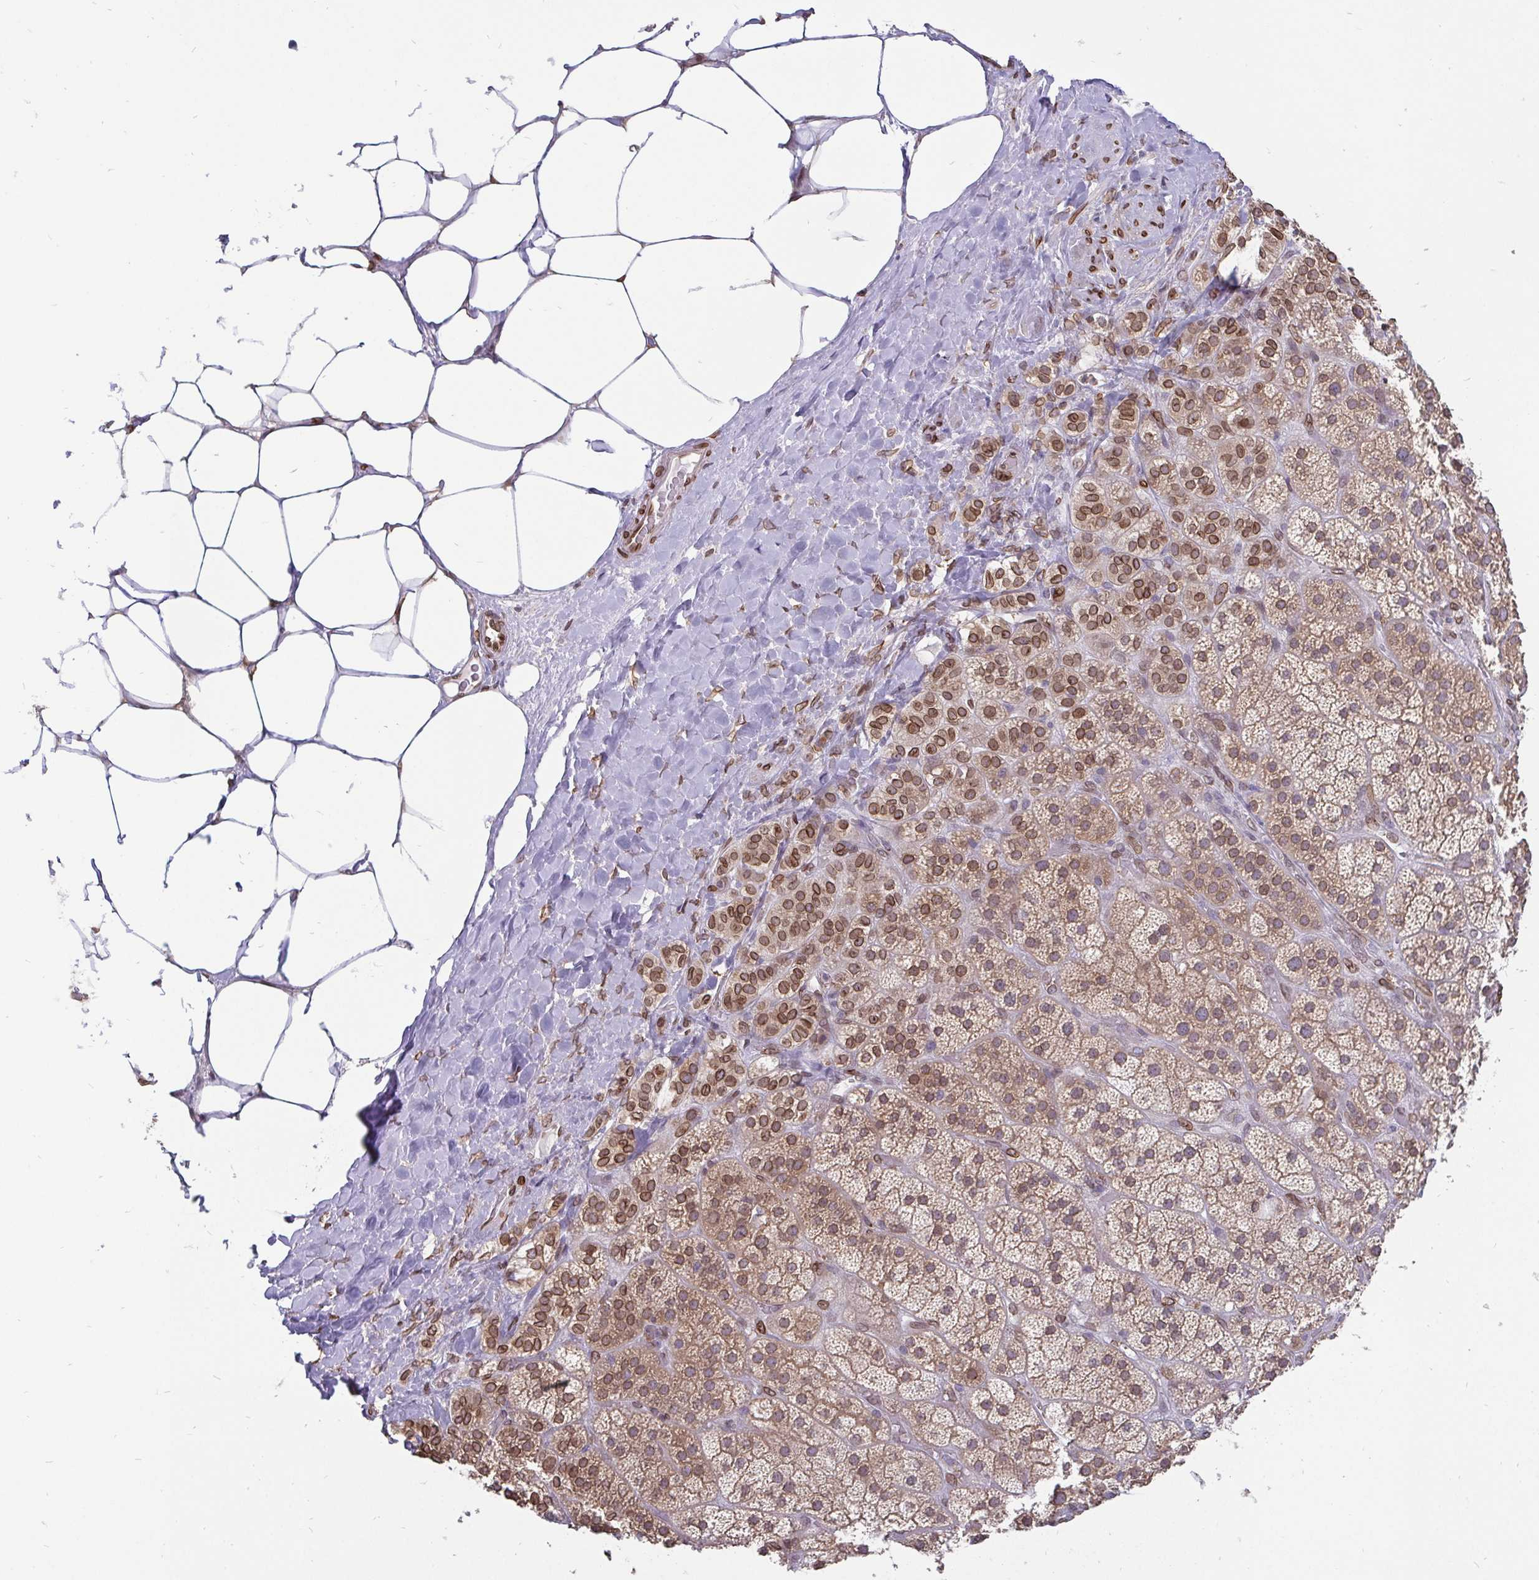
{"staining": {"intensity": "moderate", "quantity": ">75%", "location": "cytoplasmic/membranous,nuclear"}, "tissue": "adrenal gland", "cell_type": "Glandular cells", "image_type": "normal", "snomed": [{"axis": "morphology", "description": "Normal tissue, NOS"}, {"axis": "topography", "description": "Adrenal gland"}], "caption": "This photomicrograph exhibits immunohistochemistry (IHC) staining of benign adrenal gland, with medium moderate cytoplasmic/membranous,nuclear expression in about >75% of glandular cells.", "gene": "EMD", "patient": {"sex": "male", "age": 57}}